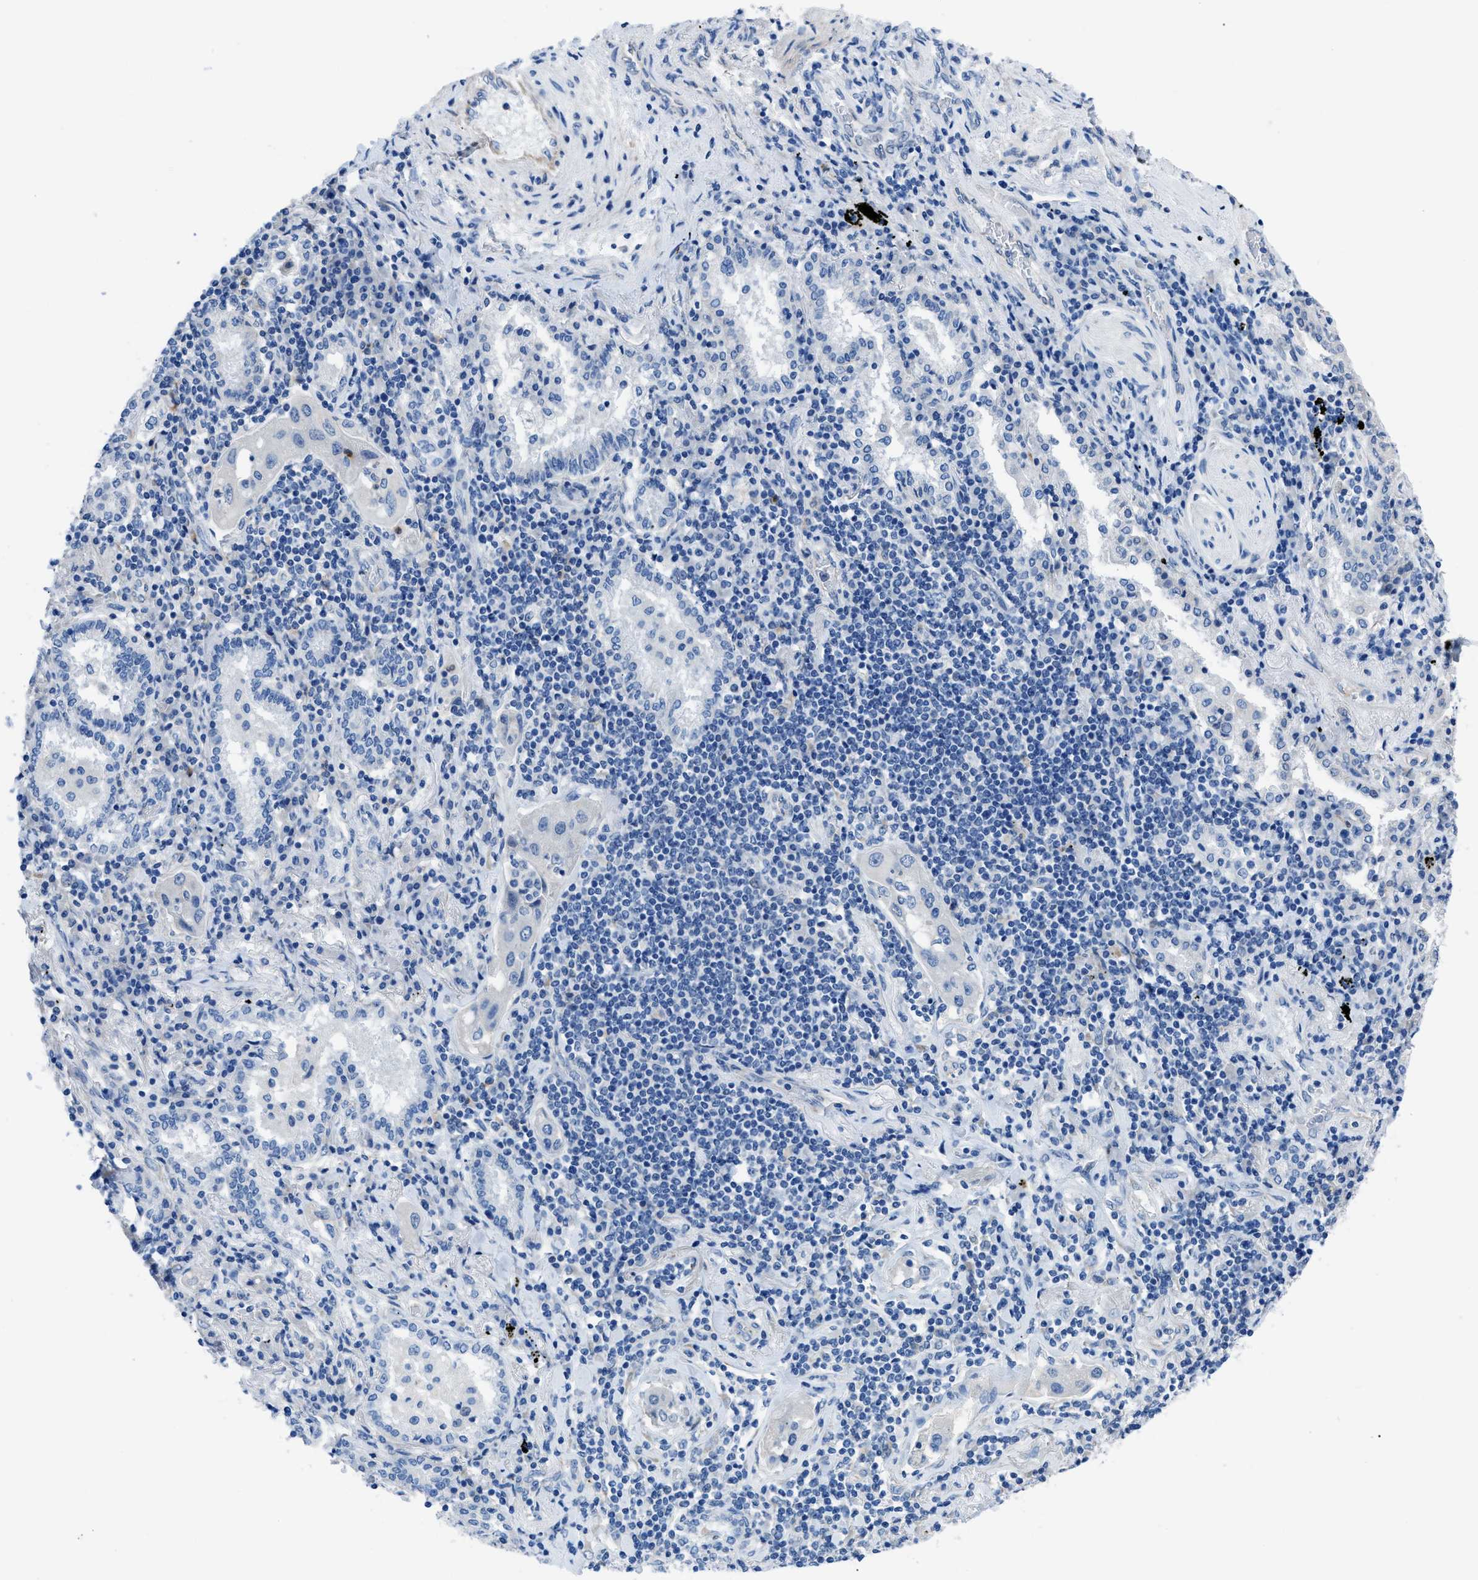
{"staining": {"intensity": "negative", "quantity": "none", "location": "none"}, "tissue": "lung cancer", "cell_type": "Tumor cells", "image_type": "cancer", "snomed": [{"axis": "morphology", "description": "Adenocarcinoma, NOS"}, {"axis": "topography", "description": "Lung"}], "caption": "Immunohistochemical staining of human lung adenocarcinoma shows no significant expression in tumor cells.", "gene": "ITPR1", "patient": {"sex": "female", "age": 65}}